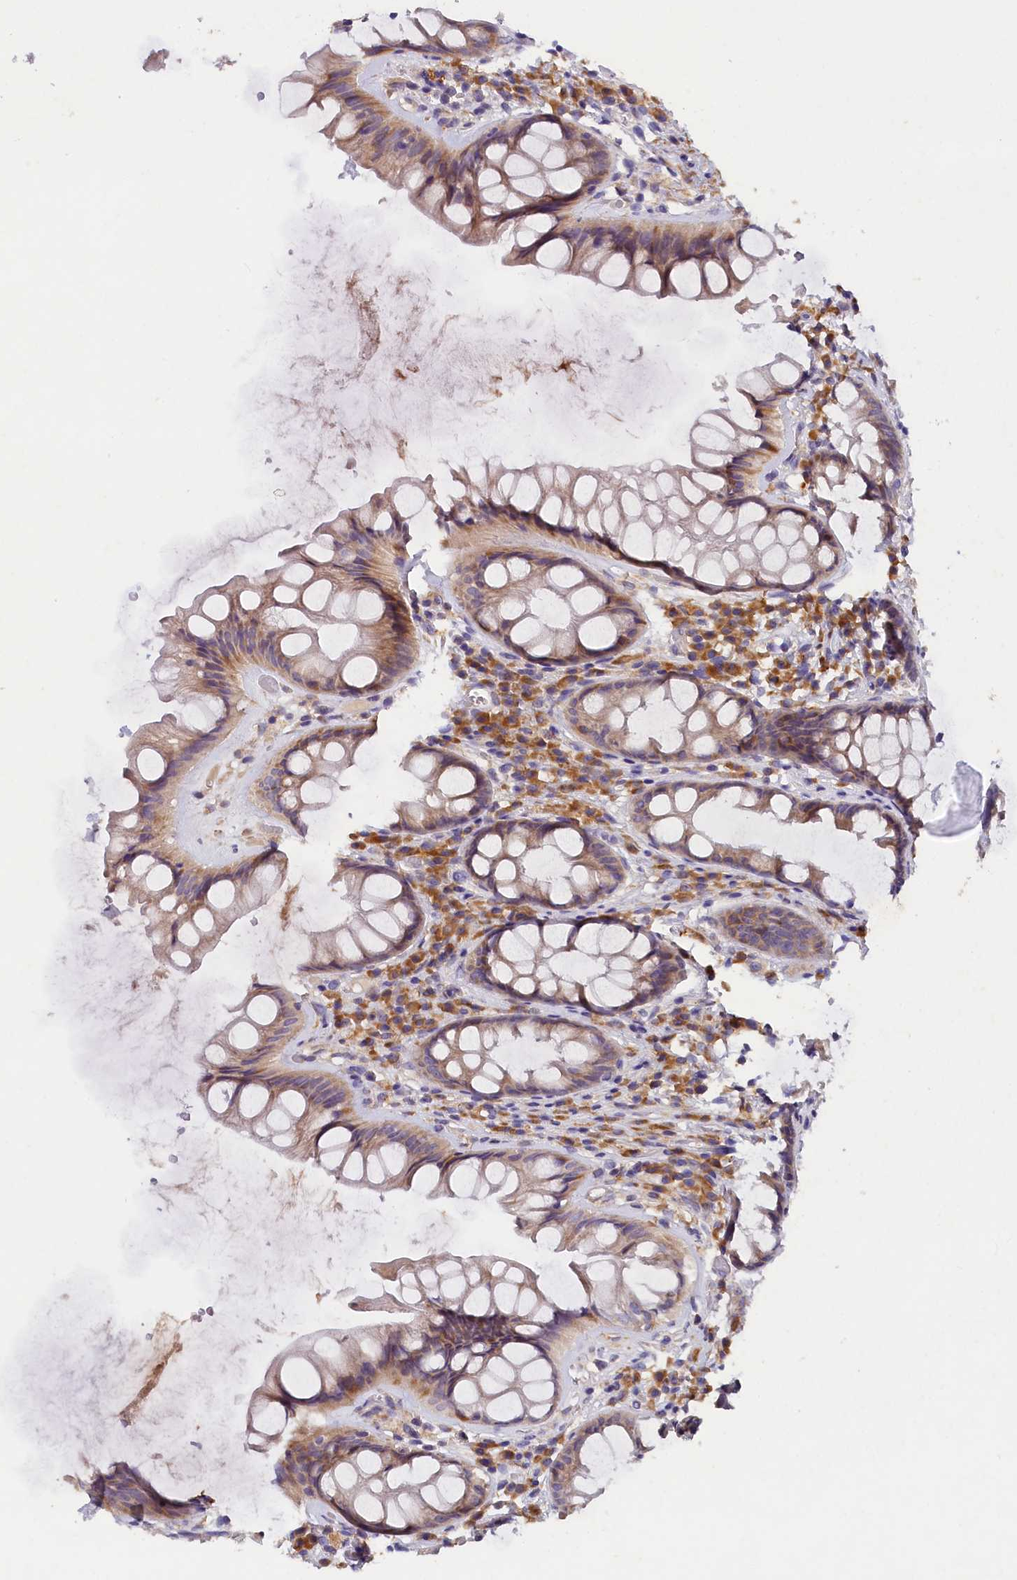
{"staining": {"intensity": "moderate", "quantity": "<25%", "location": "cytoplasmic/membranous"}, "tissue": "rectum", "cell_type": "Glandular cells", "image_type": "normal", "snomed": [{"axis": "morphology", "description": "Normal tissue, NOS"}, {"axis": "topography", "description": "Rectum"}], "caption": "Moderate cytoplasmic/membranous expression is present in about <25% of glandular cells in benign rectum.", "gene": "ST7L", "patient": {"sex": "male", "age": 74}}